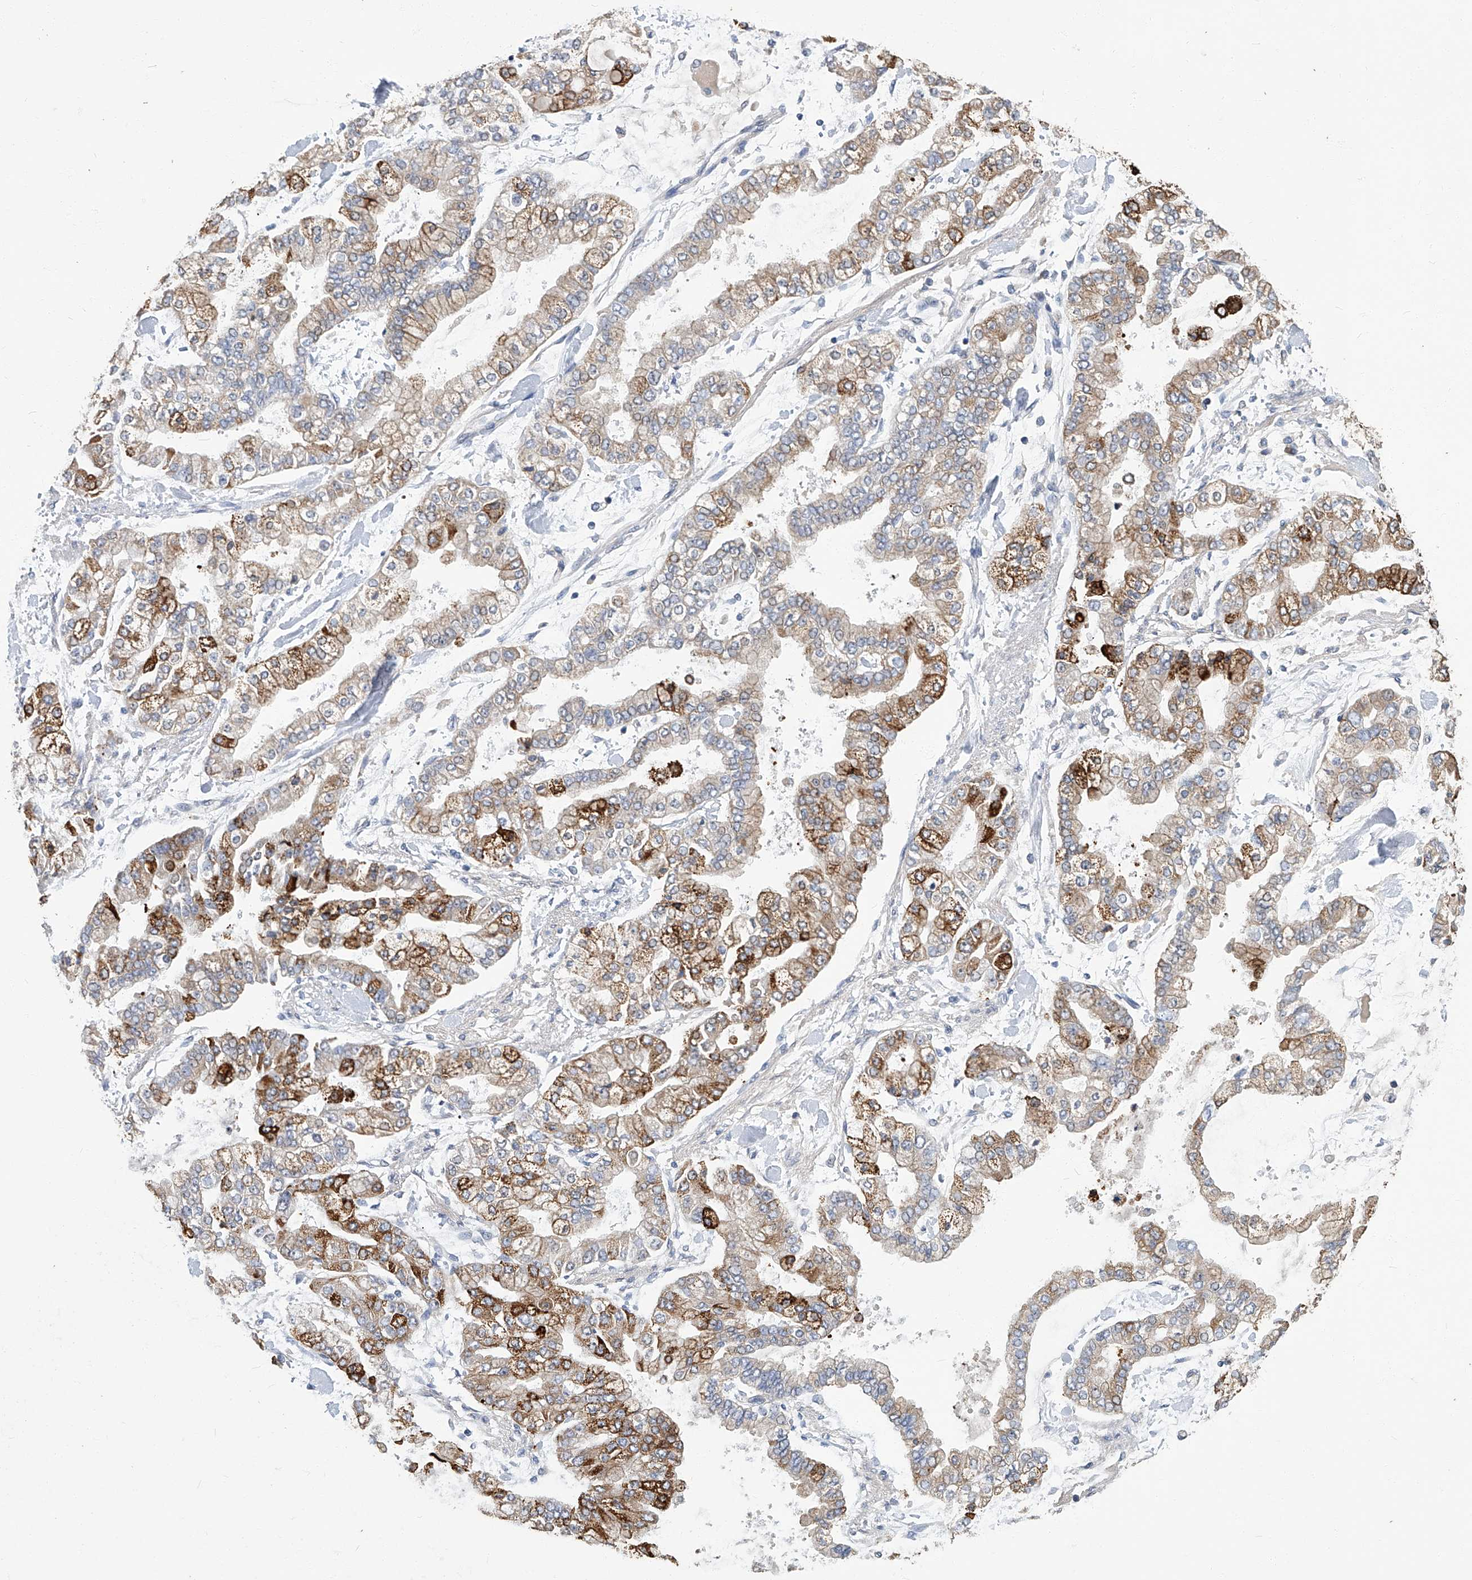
{"staining": {"intensity": "moderate", "quantity": ">75%", "location": "cytoplasmic/membranous"}, "tissue": "stomach cancer", "cell_type": "Tumor cells", "image_type": "cancer", "snomed": [{"axis": "morphology", "description": "Normal tissue, NOS"}, {"axis": "morphology", "description": "Adenocarcinoma, NOS"}, {"axis": "topography", "description": "Stomach, upper"}, {"axis": "topography", "description": "Stomach"}], "caption": "This histopathology image reveals stomach adenocarcinoma stained with immunohistochemistry to label a protein in brown. The cytoplasmic/membranous of tumor cells show moderate positivity for the protein. Nuclei are counter-stained blue.", "gene": "TGFBR1", "patient": {"sex": "male", "age": 76}}